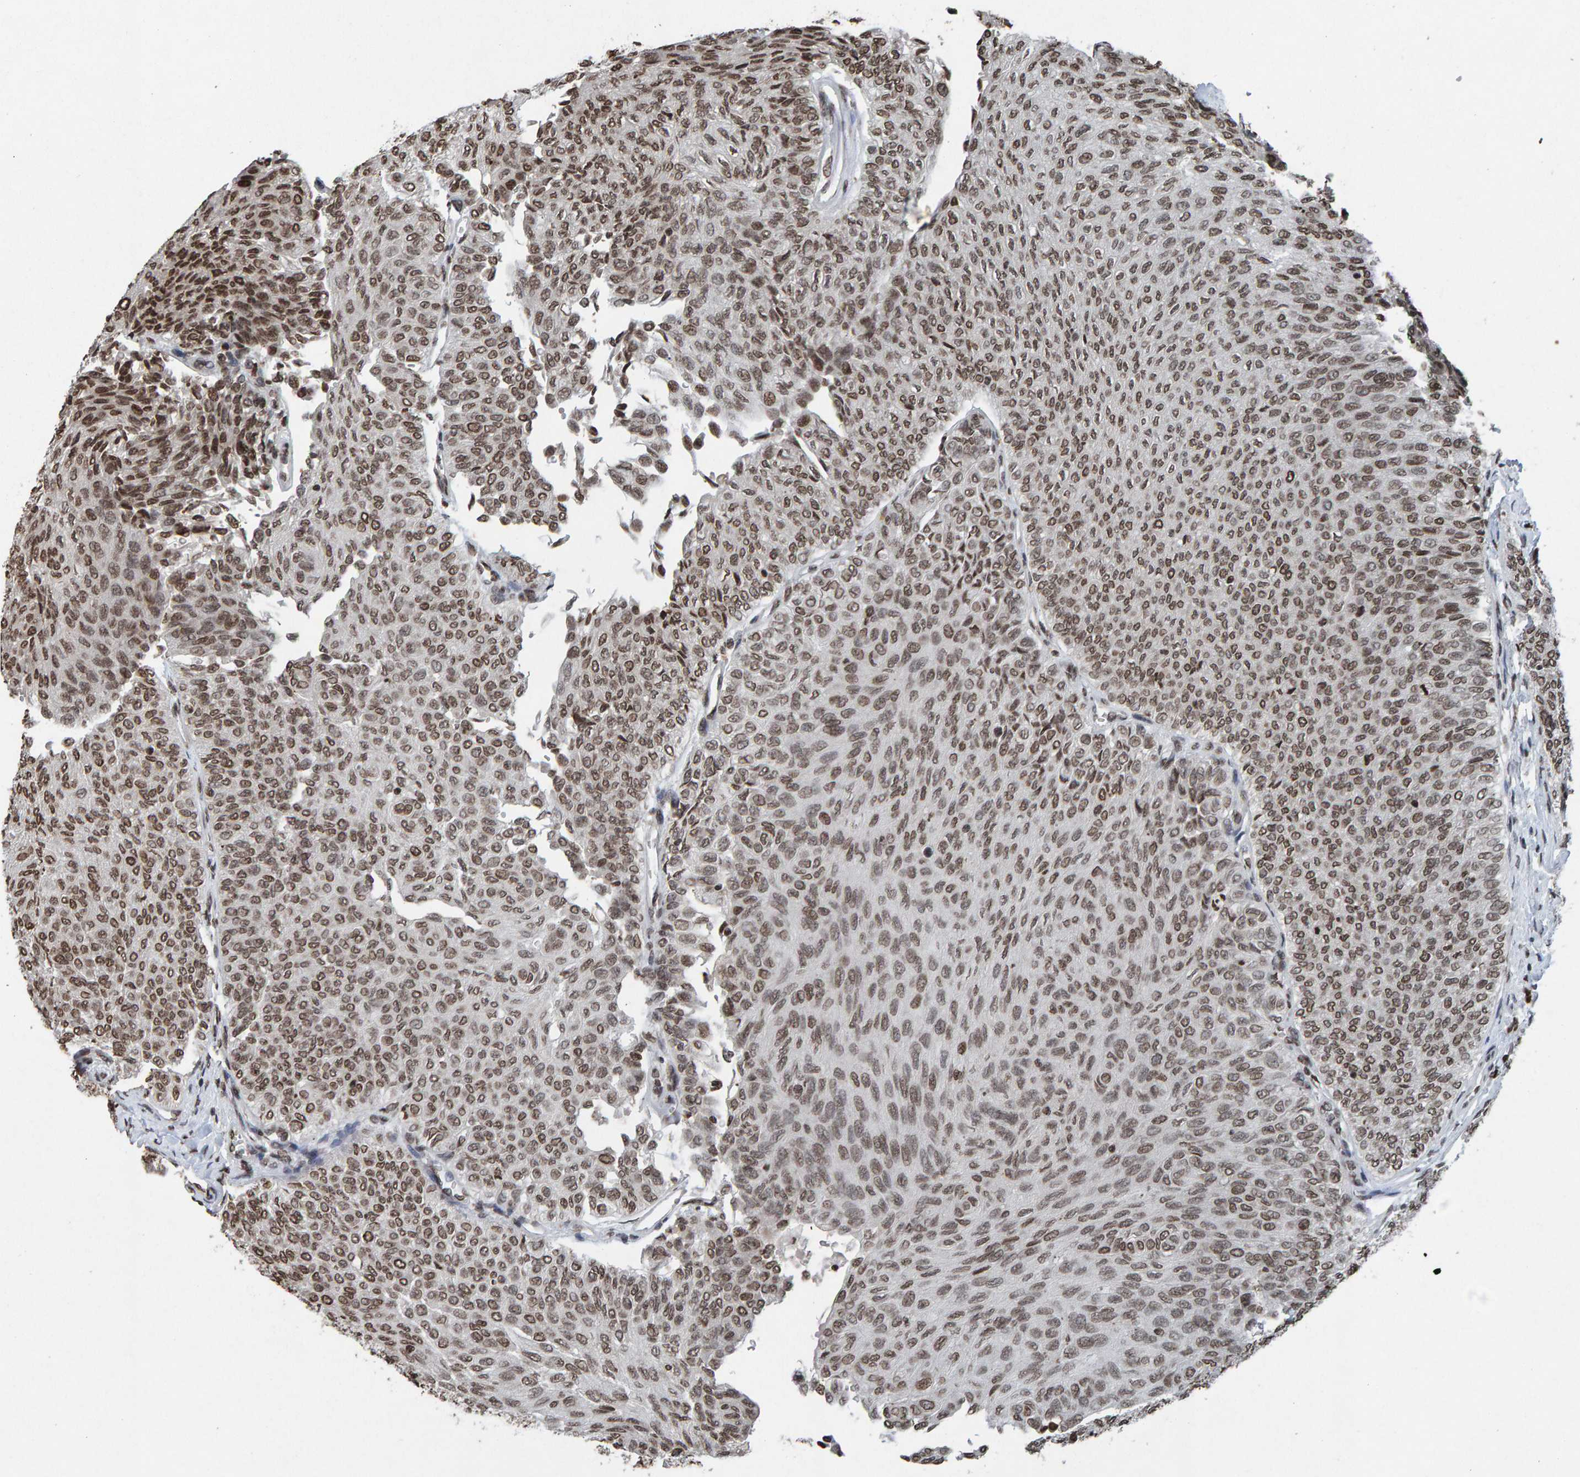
{"staining": {"intensity": "moderate", "quantity": ">75%", "location": "nuclear"}, "tissue": "urothelial cancer", "cell_type": "Tumor cells", "image_type": "cancer", "snomed": [{"axis": "morphology", "description": "Urothelial carcinoma, Low grade"}, {"axis": "topography", "description": "Urinary bladder"}], "caption": "About >75% of tumor cells in human urothelial carcinoma (low-grade) show moderate nuclear protein staining as visualized by brown immunohistochemical staining.", "gene": "H2AZ1", "patient": {"sex": "male", "age": 78}}